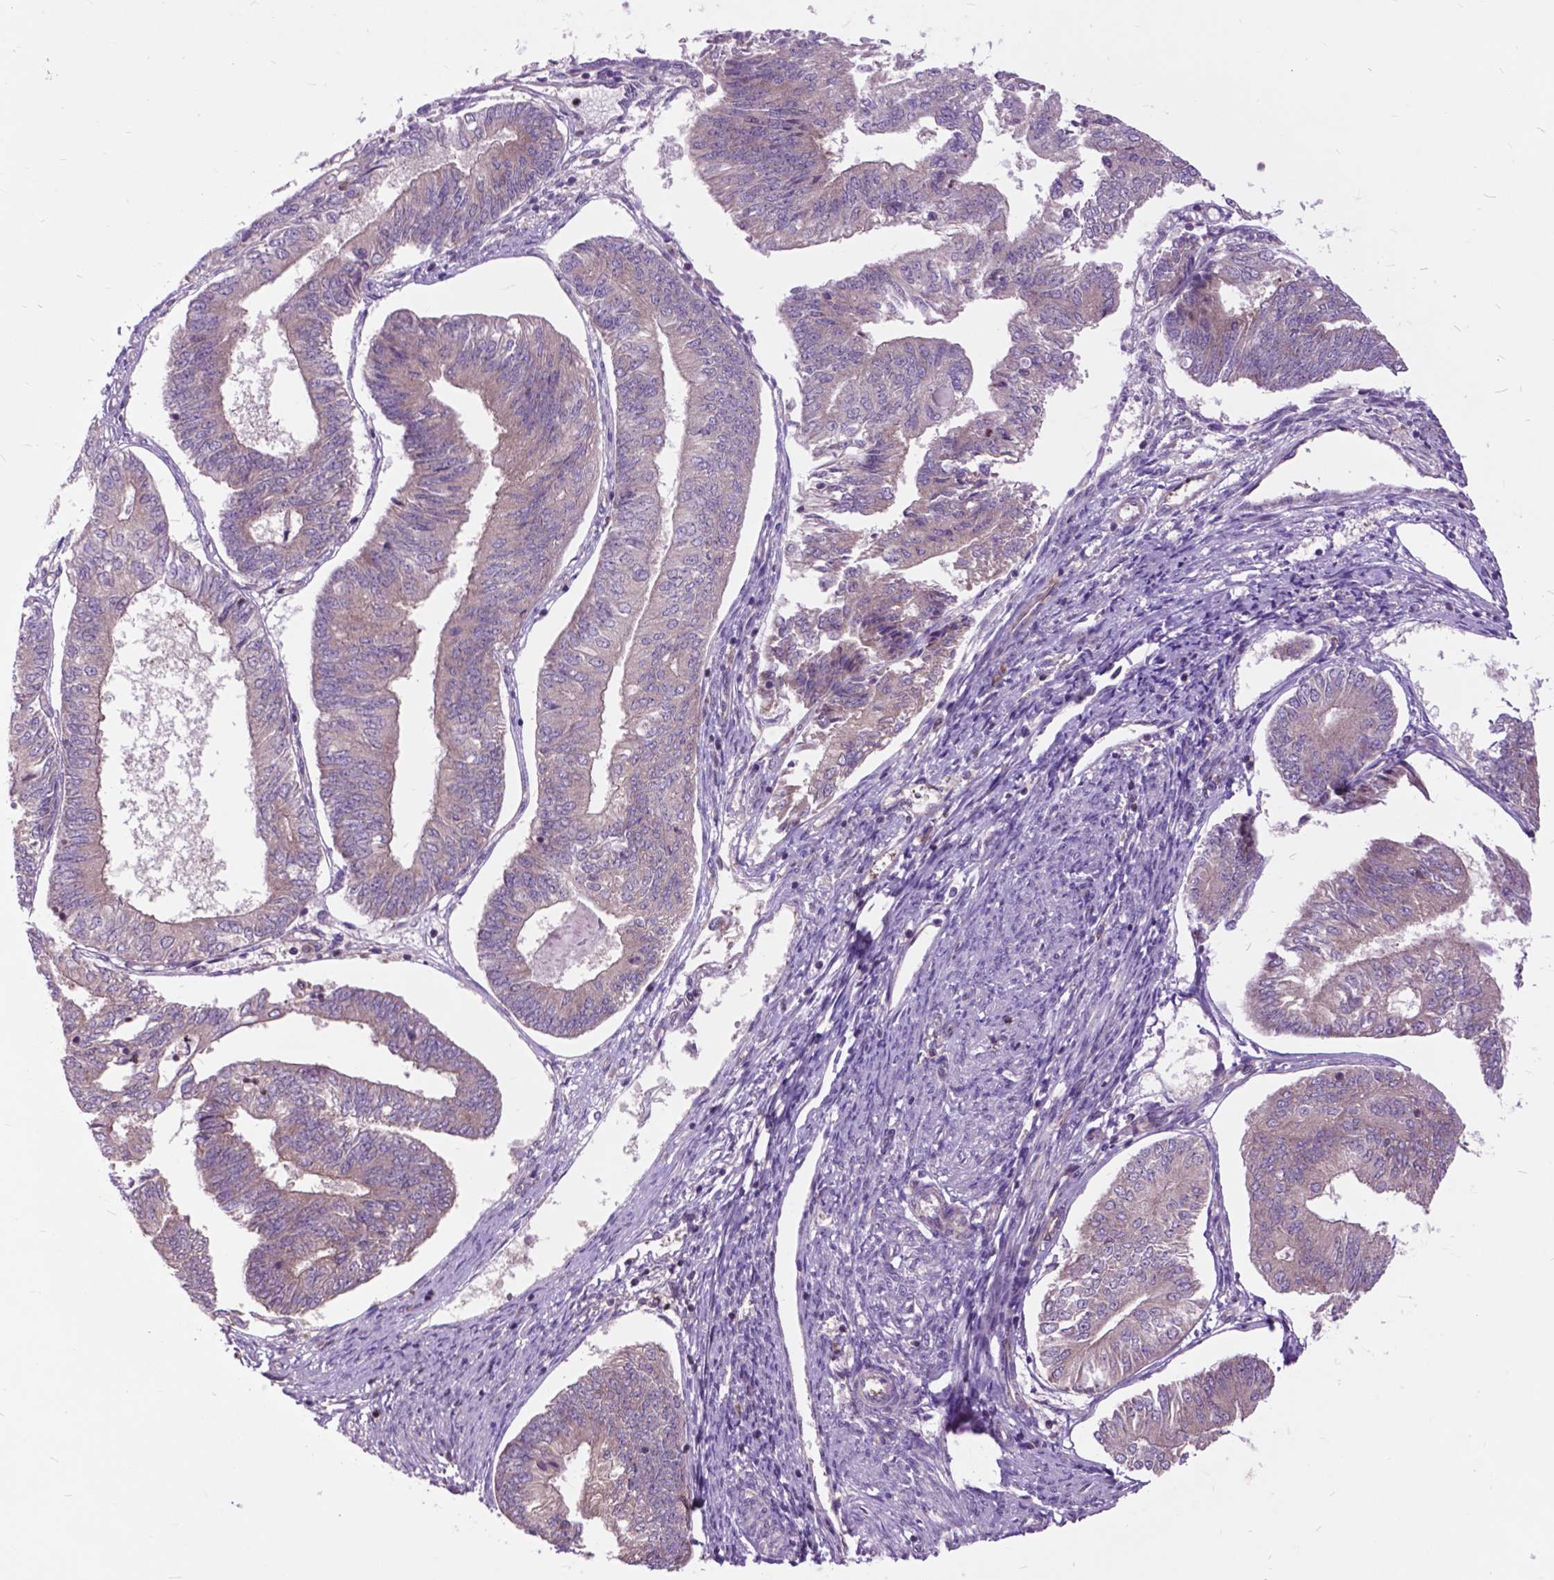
{"staining": {"intensity": "weak", "quantity": "25%-75%", "location": "cytoplasmic/membranous"}, "tissue": "endometrial cancer", "cell_type": "Tumor cells", "image_type": "cancer", "snomed": [{"axis": "morphology", "description": "Adenocarcinoma, NOS"}, {"axis": "topography", "description": "Endometrium"}], "caption": "Approximately 25%-75% of tumor cells in human endometrial cancer (adenocarcinoma) display weak cytoplasmic/membranous protein staining as visualized by brown immunohistochemical staining.", "gene": "ARAF", "patient": {"sex": "female", "age": 58}}